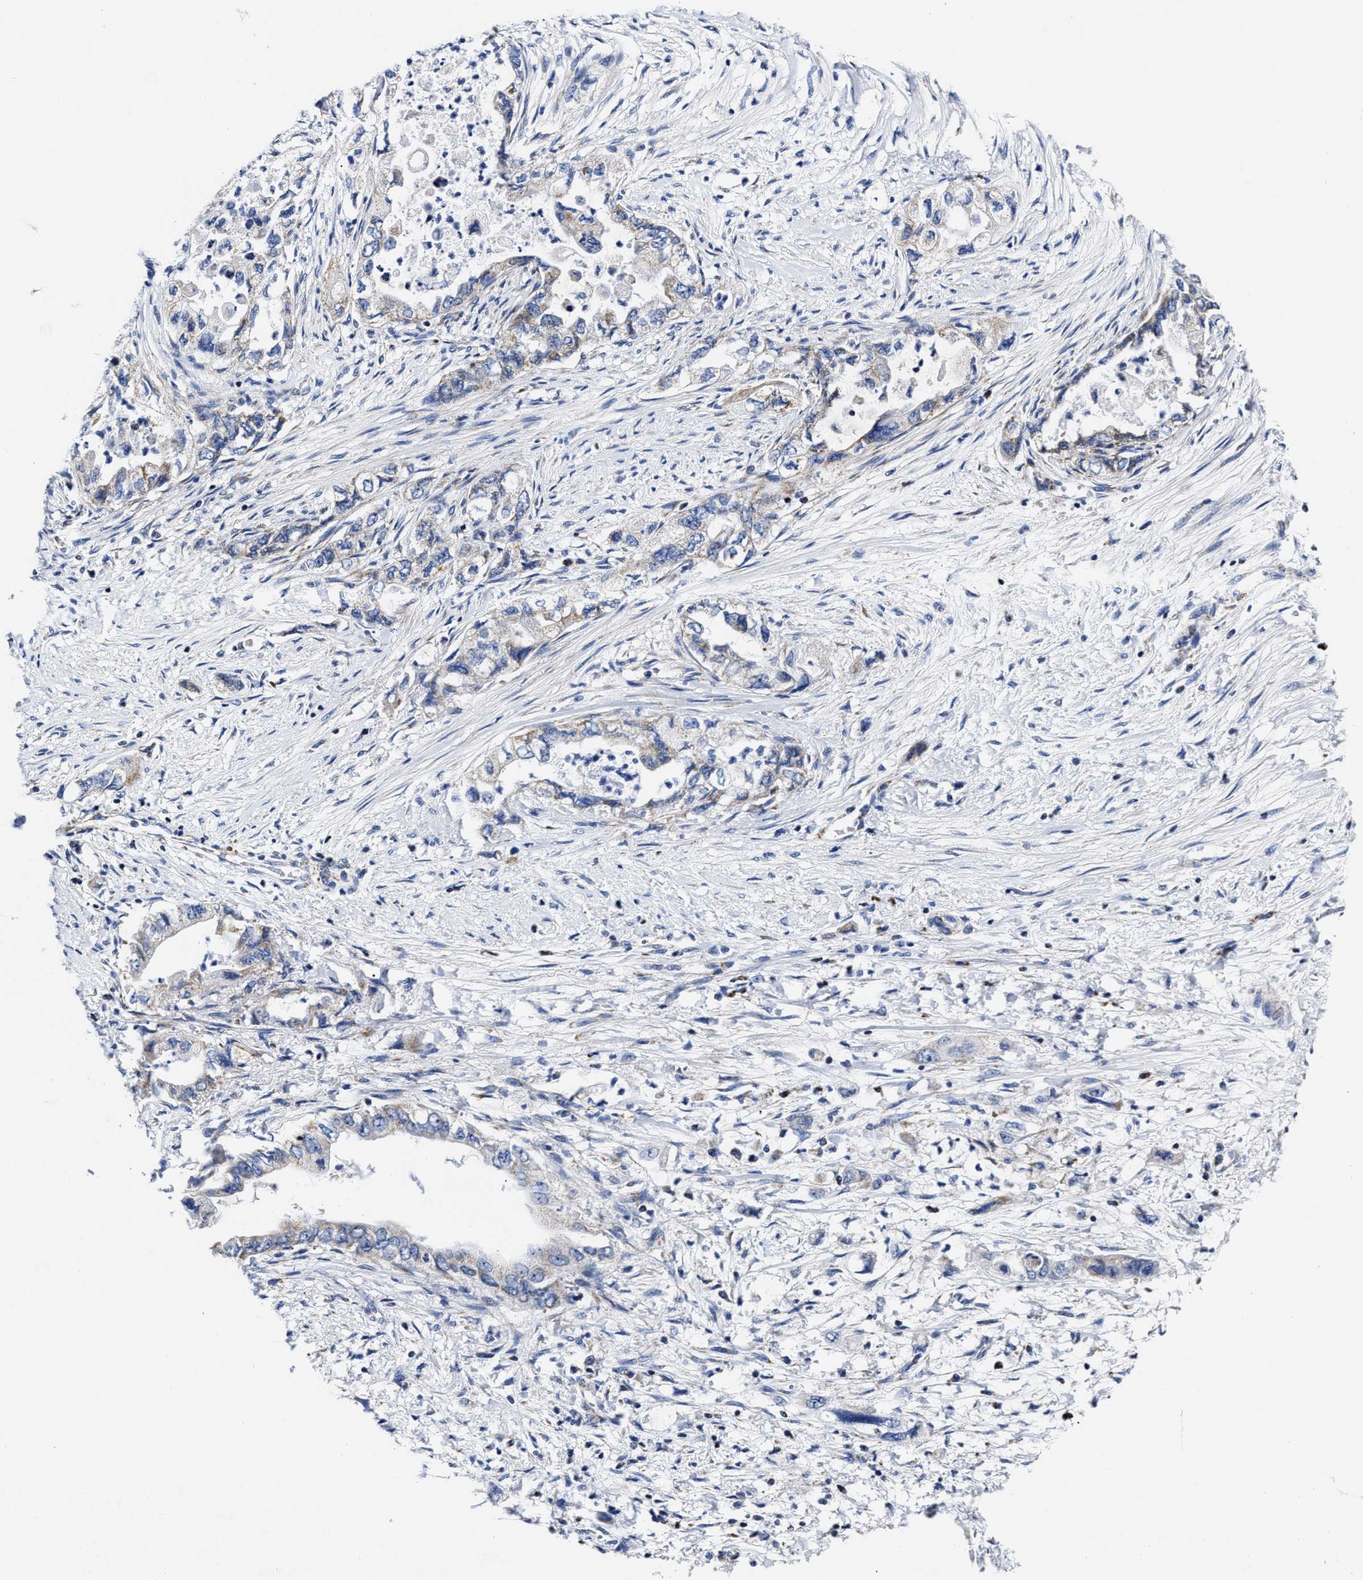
{"staining": {"intensity": "weak", "quantity": "25%-75%", "location": "cytoplasmic/membranous"}, "tissue": "pancreatic cancer", "cell_type": "Tumor cells", "image_type": "cancer", "snomed": [{"axis": "morphology", "description": "Adenocarcinoma, NOS"}, {"axis": "topography", "description": "Pancreas"}], "caption": "This image exhibits immunohistochemistry (IHC) staining of pancreatic cancer, with low weak cytoplasmic/membranous expression in approximately 25%-75% of tumor cells.", "gene": "HINT2", "patient": {"sex": "female", "age": 73}}